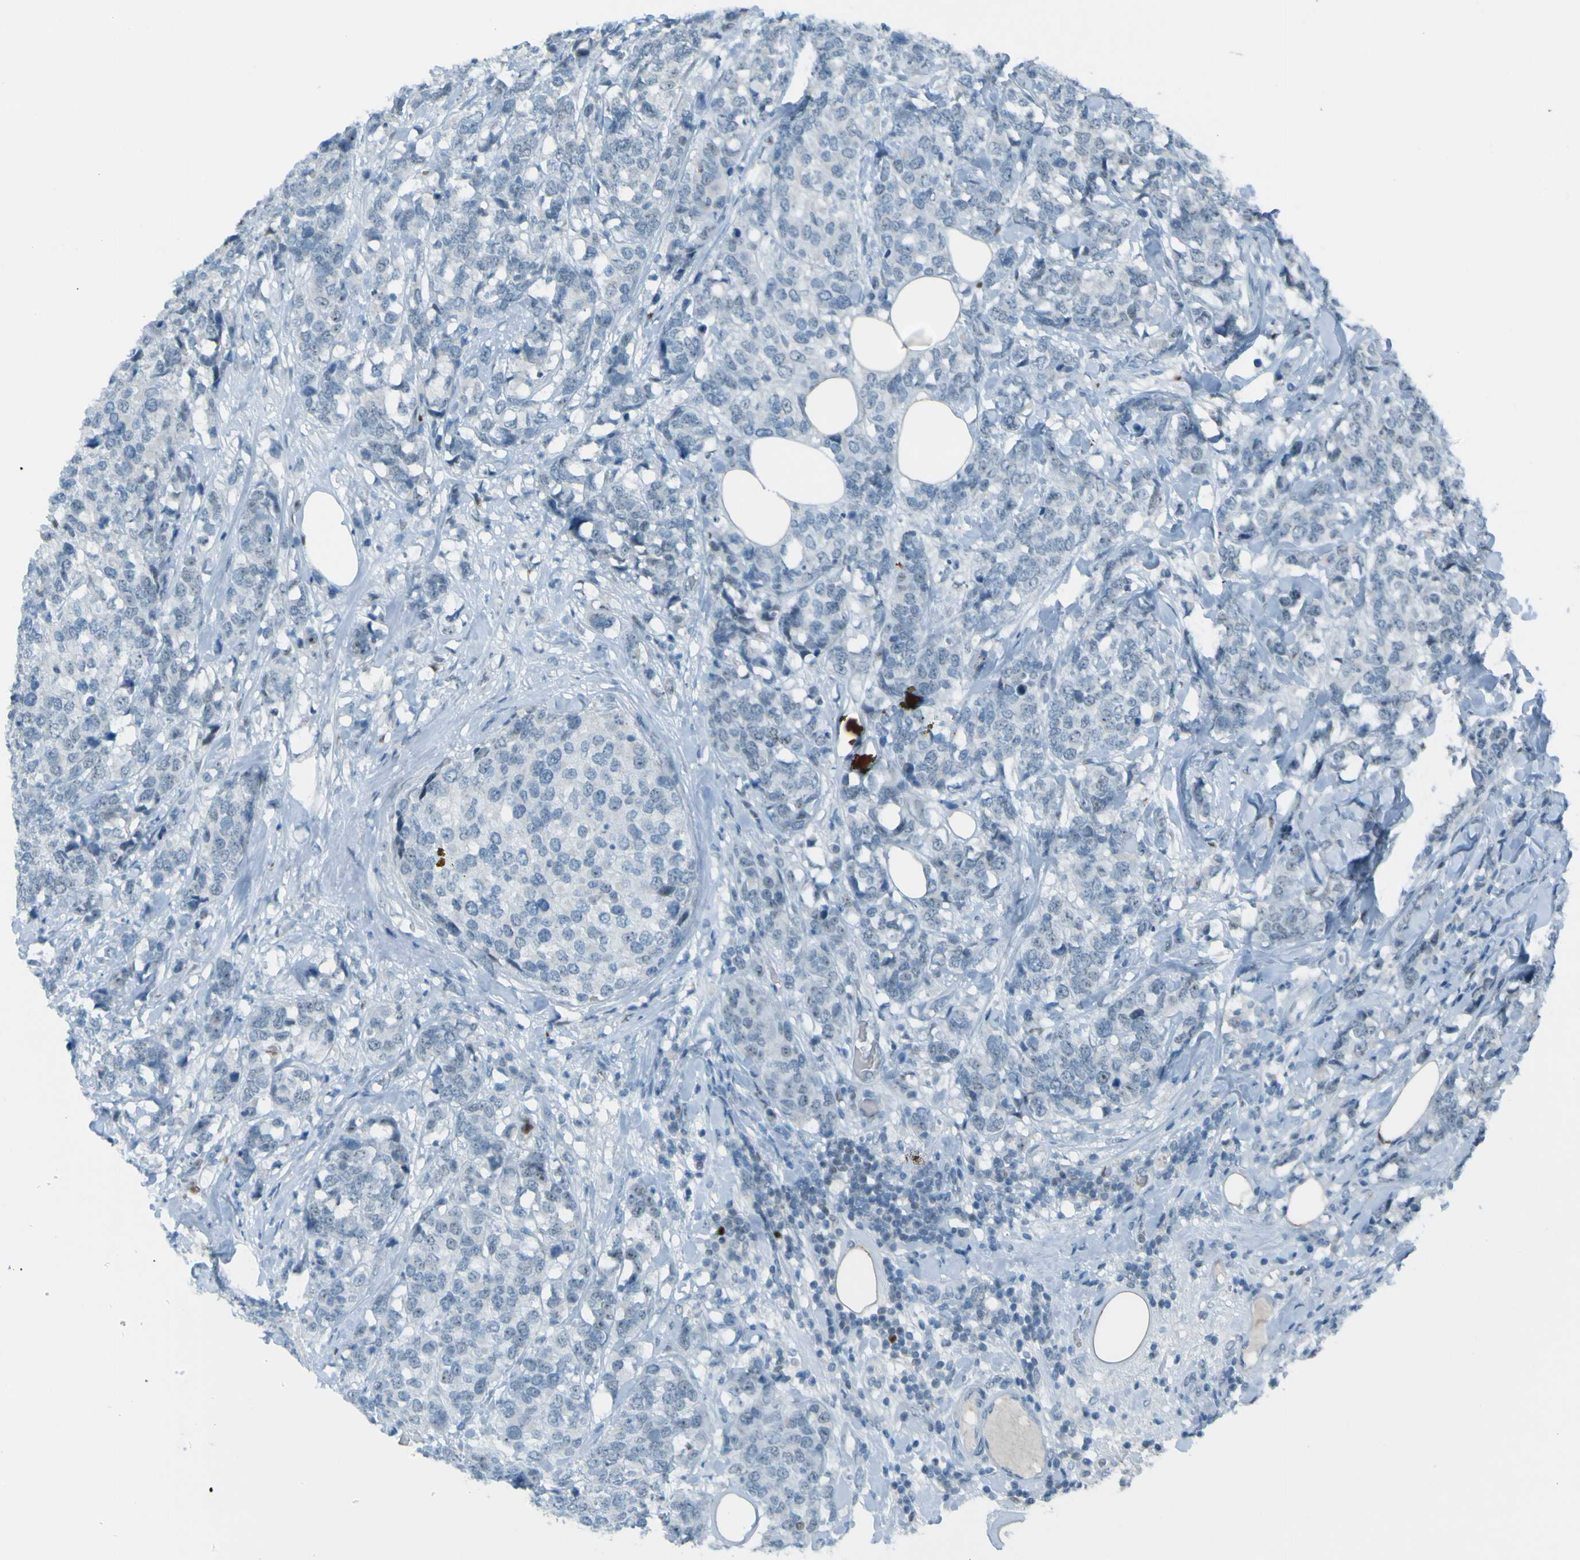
{"staining": {"intensity": "negative", "quantity": "none", "location": "none"}, "tissue": "breast cancer", "cell_type": "Tumor cells", "image_type": "cancer", "snomed": [{"axis": "morphology", "description": "Lobular carcinoma"}, {"axis": "topography", "description": "Breast"}], "caption": "Tumor cells show no significant protein staining in lobular carcinoma (breast). (DAB immunohistochemistry (IHC) visualized using brightfield microscopy, high magnification).", "gene": "USP36", "patient": {"sex": "female", "age": 59}}